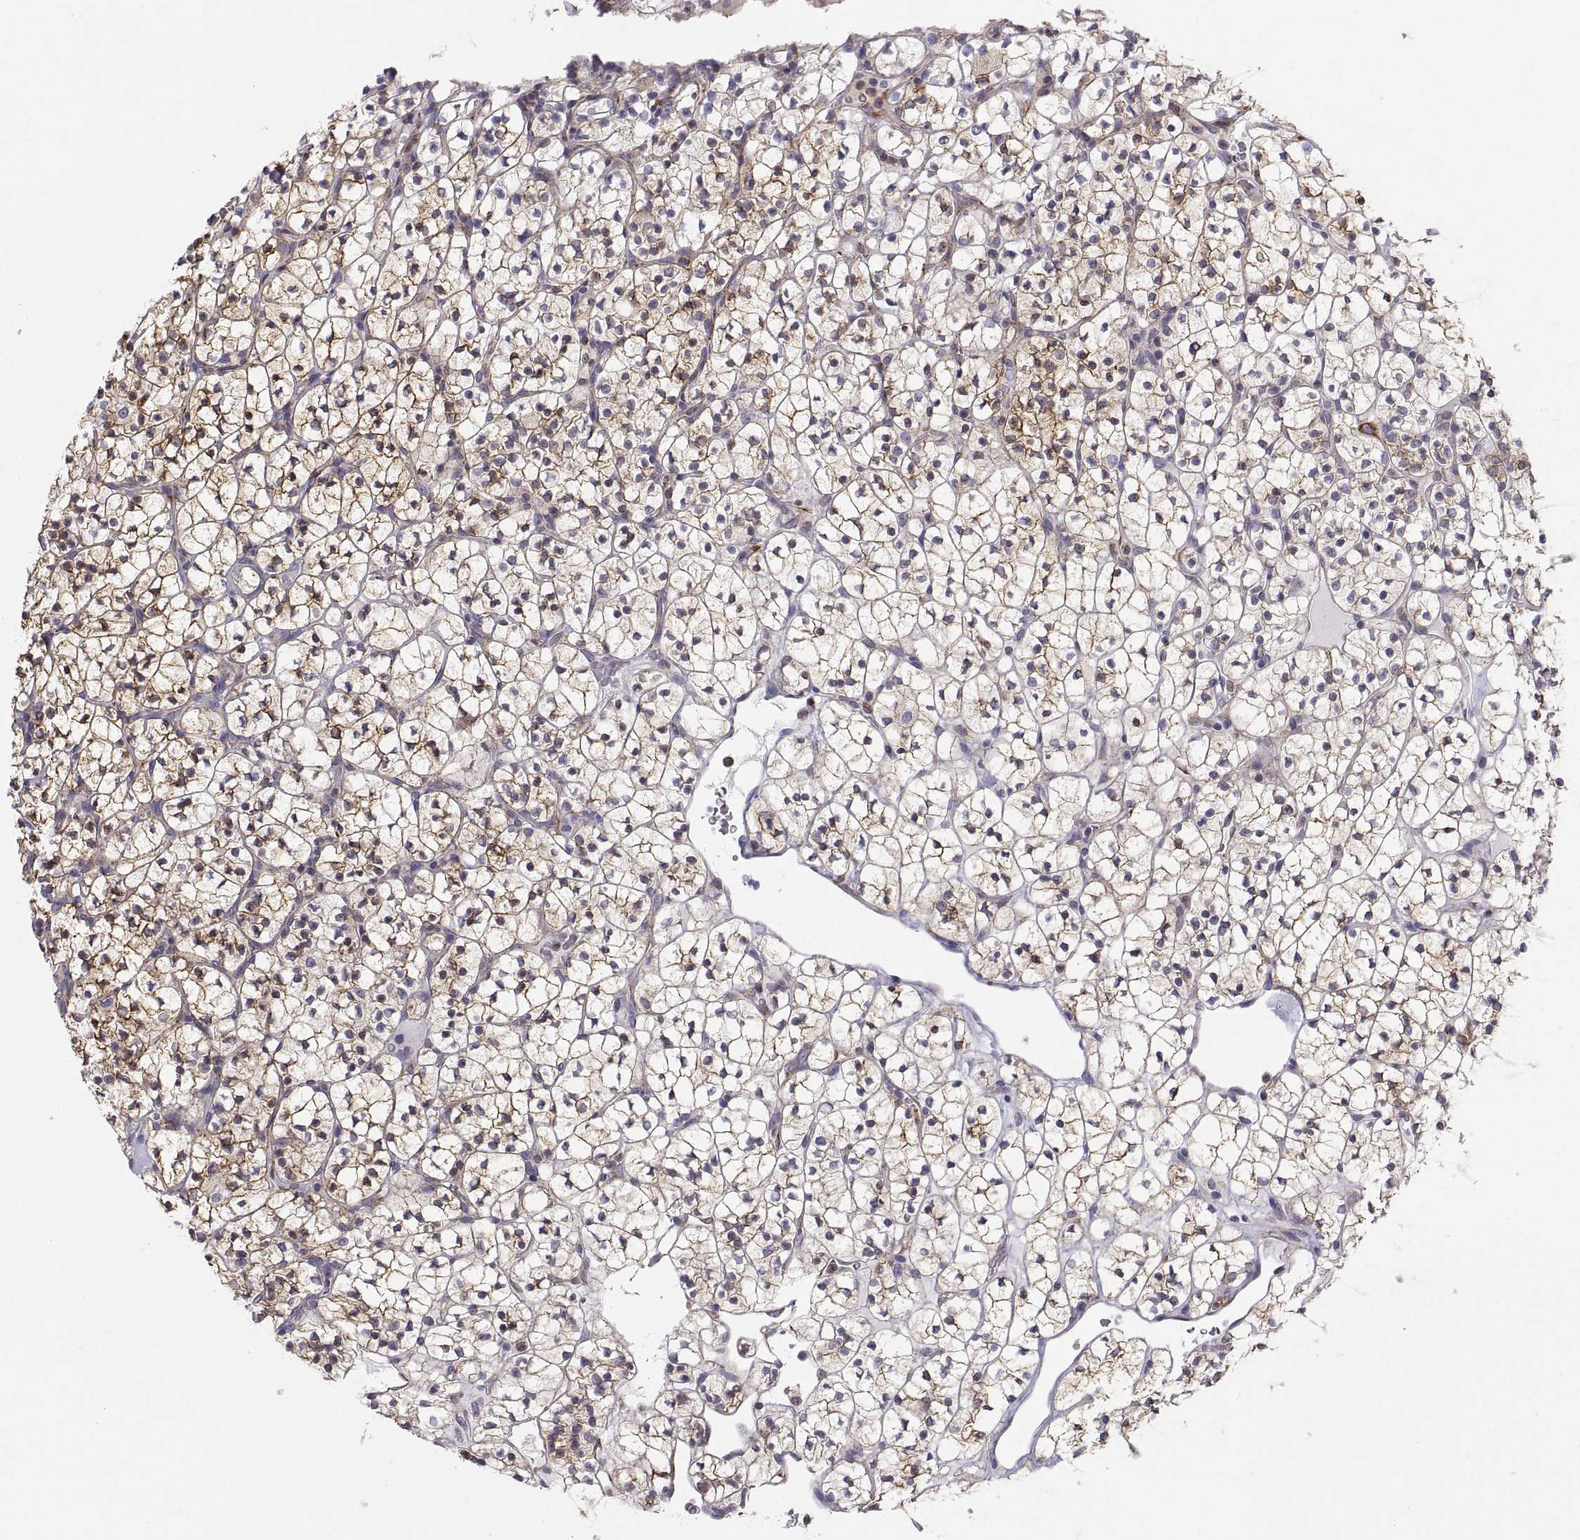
{"staining": {"intensity": "strong", "quantity": "25%-75%", "location": "cytoplasmic/membranous"}, "tissue": "renal cancer", "cell_type": "Tumor cells", "image_type": "cancer", "snomed": [{"axis": "morphology", "description": "Adenocarcinoma, NOS"}, {"axis": "topography", "description": "Kidney"}], "caption": "Strong cytoplasmic/membranous staining is seen in approximately 25%-75% of tumor cells in renal cancer (adenocarcinoma). (brown staining indicates protein expression, while blue staining denotes nuclei).", "gene": "ERO1A", "patient": {"sex": "female", "age": 89}}